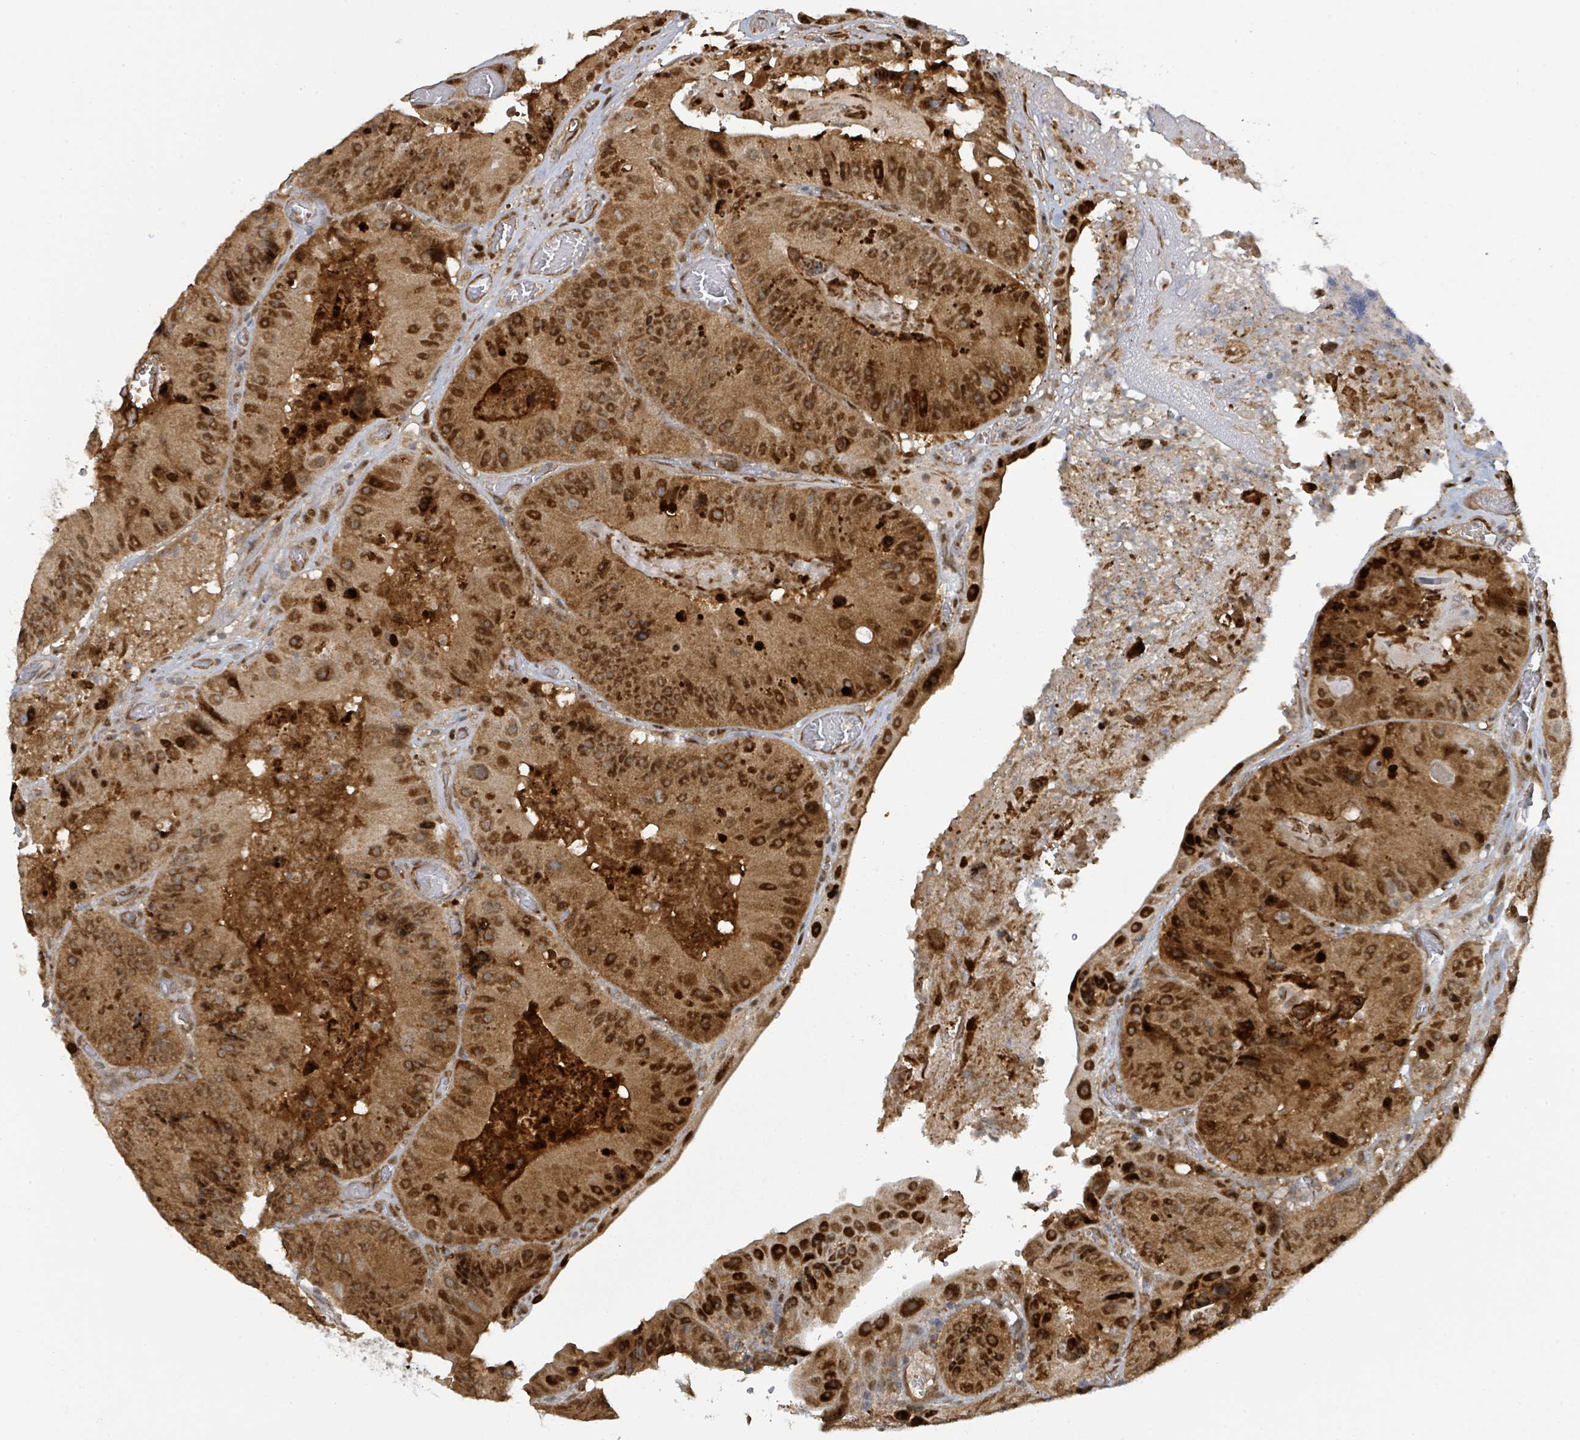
{"staining": {"intensity": "strong", "quantity": ">75%", "location": "cytoplasmic/membranous,nuclear"}, "tissue": "colorectal cancer", "cell_type": "Tumor cells", "image_type": "cancer", "snomed": [{"axis": "morphology", "description": "Adenocarcinoma, NOS"}, {"axis": "topography", "description": "Colon"}], "caption": "Protein positivity by IHC shows strong cytoplasmic/membranous and nuclear expression in approximately >75% of tumor cells in colorectal cancer (adenocarcinoma).", "gene": "PSMB7", "patient": {"sex": "female", "age": 86}}